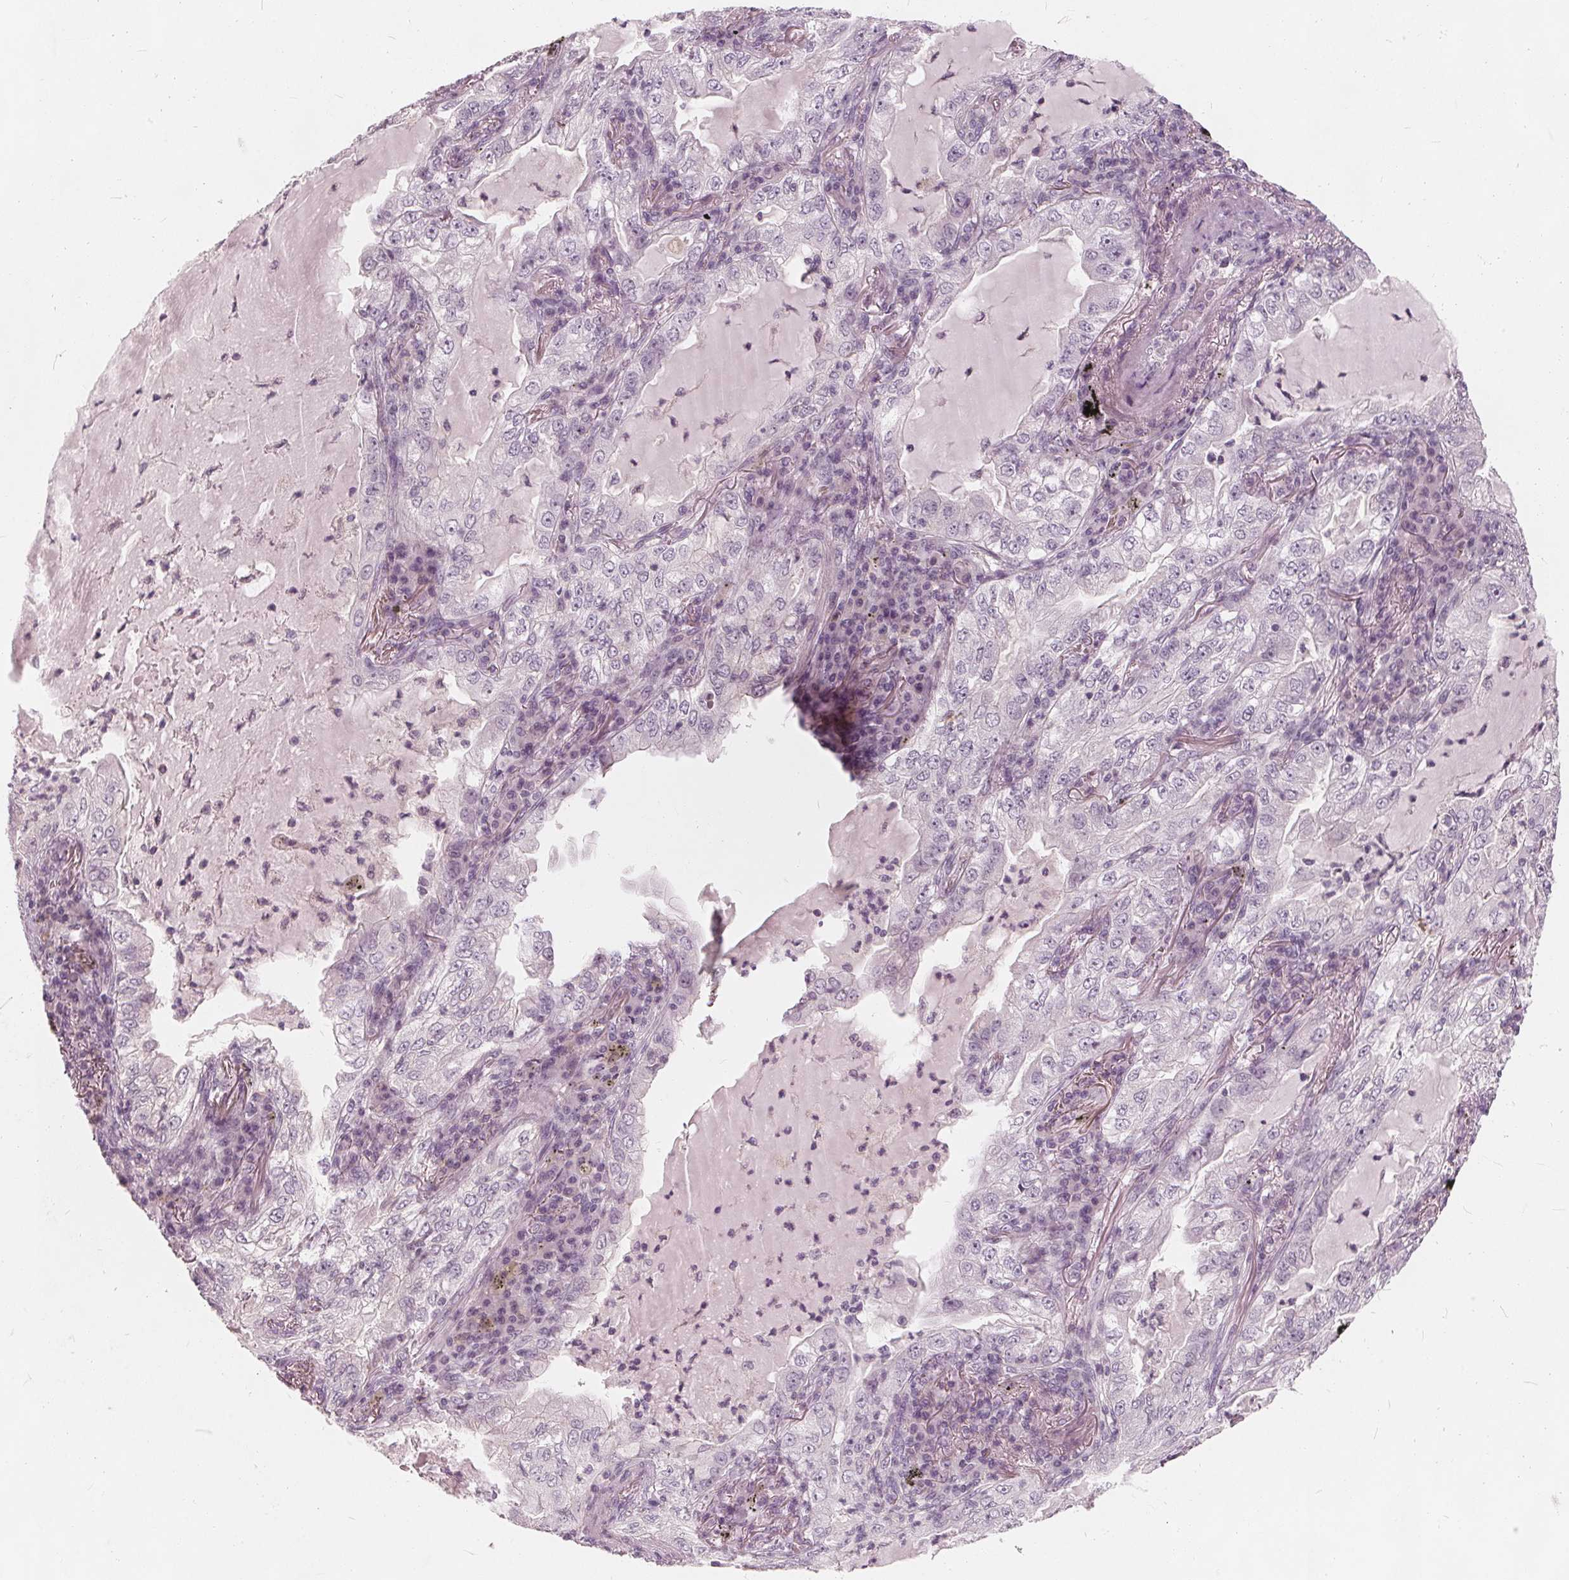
{"staining": {"intensity": "negative", "quantity": "none", "location": "none"}, "tissue": "lung cancer", "cell_type": "Tumor cells", "image_type": "cancer", "snomed": [{"axis": "morphology", "description": "Adenocarcinoma, NOS"}, {"axis": "topography", "description": "Lung"}], "caption": "Tumor cells are negative for brown protein staining in lung adenocarcinoma.", "gene": "SAT2", "patient": {"sex": "female", "age": 73}}